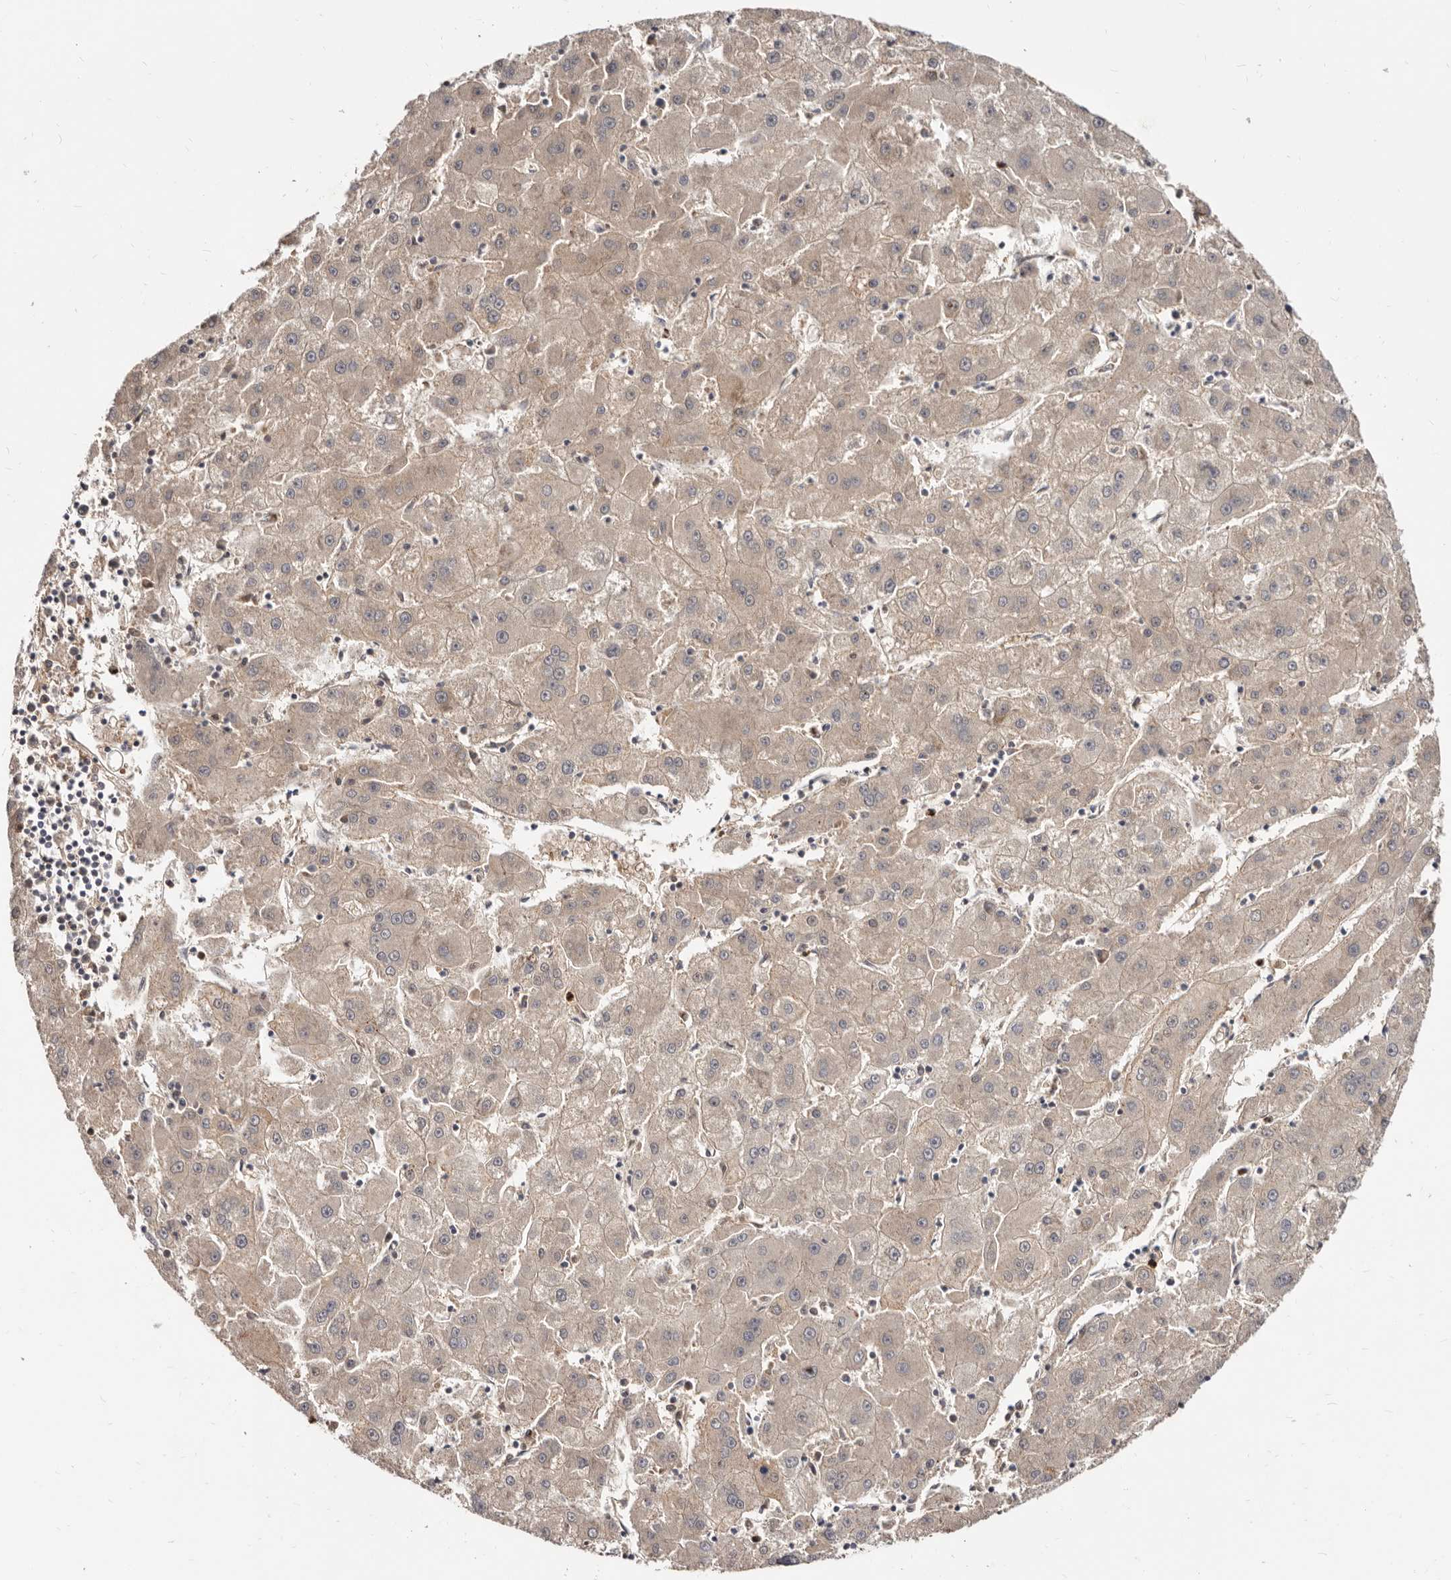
{"staining": {"intensity": "weak", "quantity": ">75%", "location": "cytoplasmic/membranous"}, "tissue": "liver cancer", "cell_type": "Tumor cells", "image_type": "cancer", "snomed": [{"axis": "morphology", "description": "Carcinoma, Hepatocellular, NOS"}, {"axis": "topography", "description": "Liver"}], "caption": "About >75% of tumor cells in human liver cancer reveal weak cytoplasmic/membranous protein expression as visualized by brown immunohistochemical staining.", "gene": "TC2N", "patient": {"sex": "male", "age": 72}}